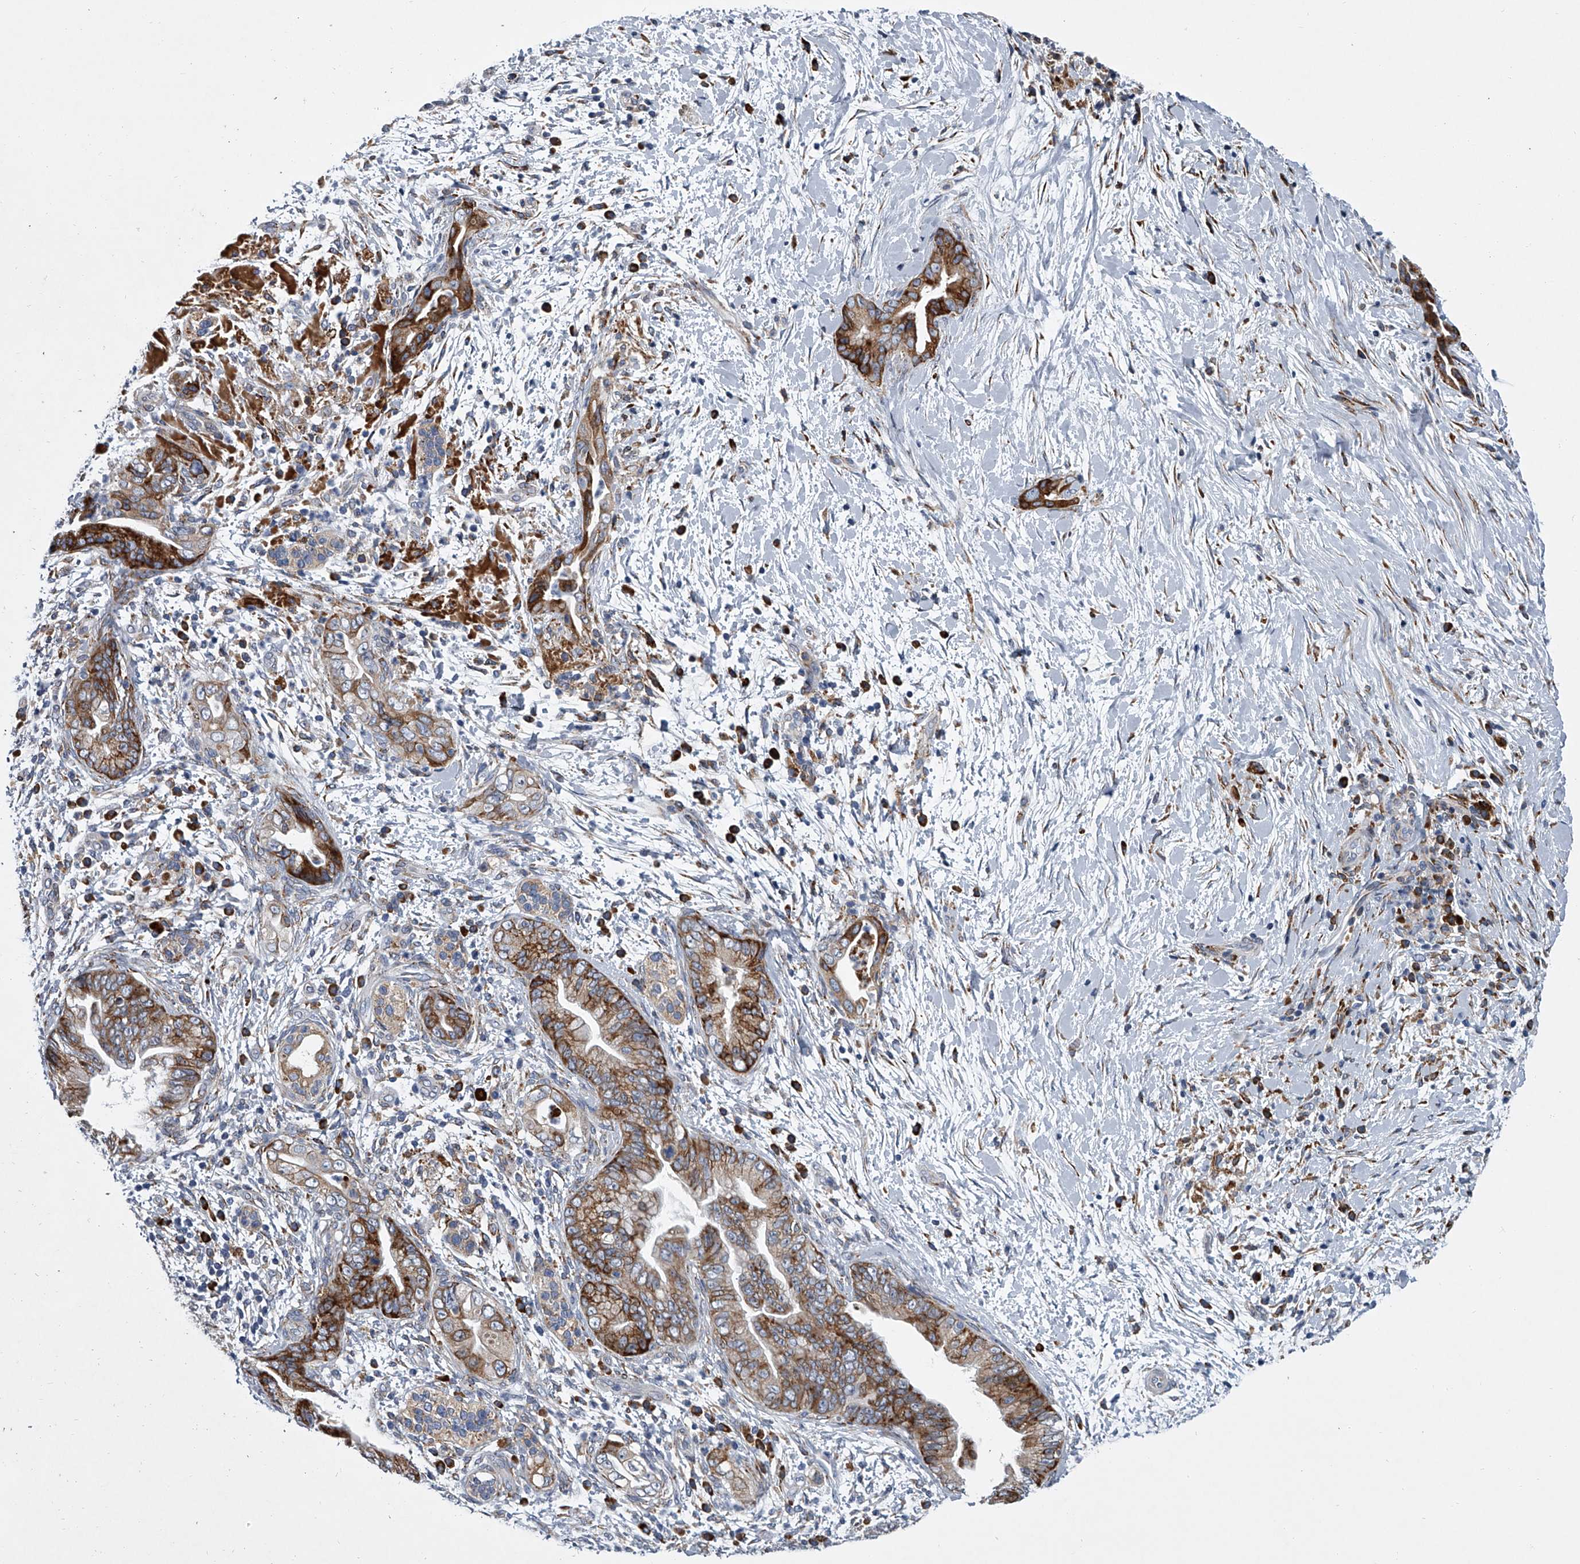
{"staining": {"intensity": "moderate", "quantity": ">75%", "location": "cytoplasmic/membranous"}, "tissue": "pancreatic cancer", "cell_type": "Tumor cells", "image_type": "cancer", "snomed": [{"axis": "morphology", "description": "Adenocarcinoma, NOS"}, {"axis": "topography", "description": "Pancreas"}], "caption": "Tumor cells reveal medium levels of moderate cytoplasmic/membranous positivity in approximately >75% of cells in human adenocarcinoma (pancreatic).", "gene": "TMEM63C", "patient": {"sex": "male", "age": 75}}